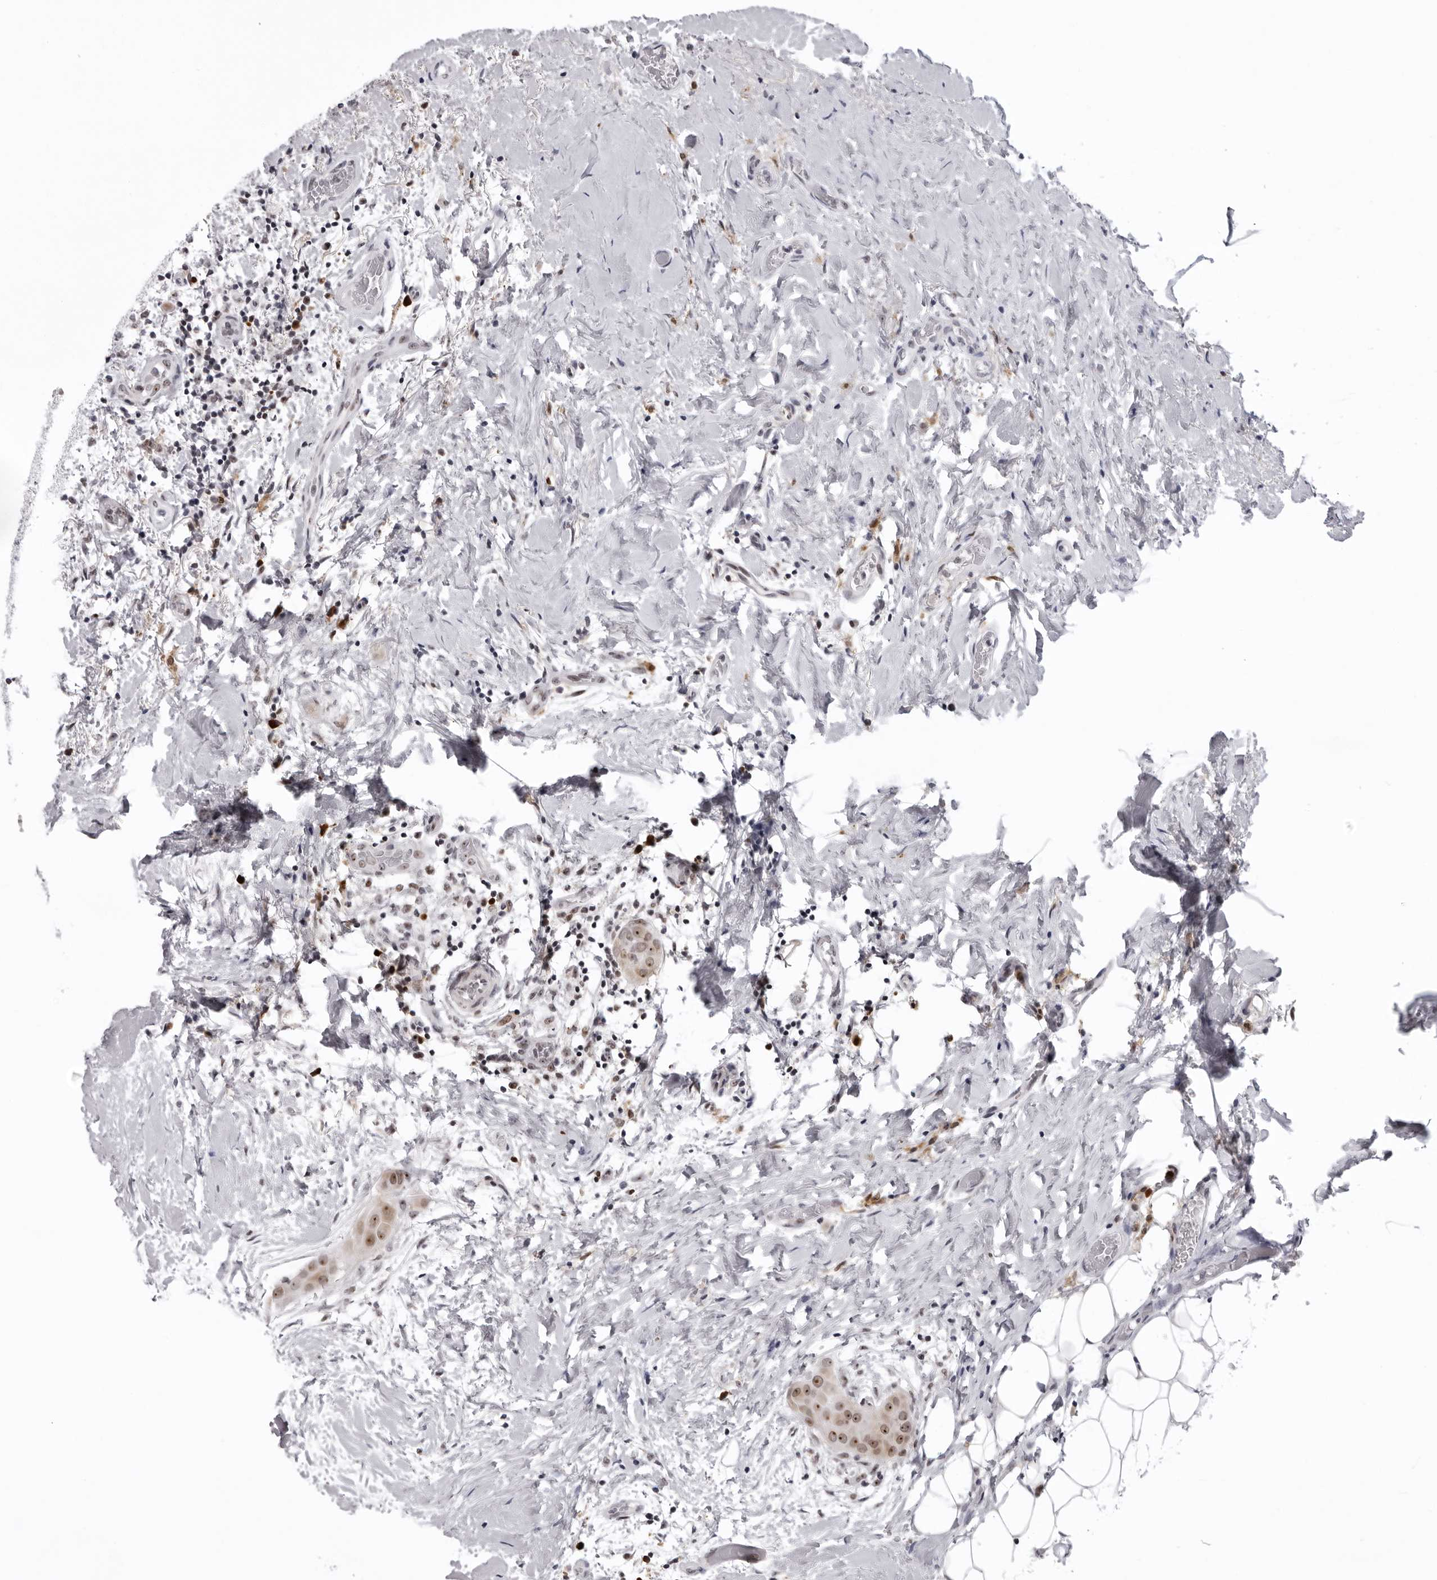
{"staining": {"intensity": "moderate", "quantity": ">75%", "location": "nuclear"}, "tissue": "thyroid cancer", "cell_type": "Tumor cells", "image_type": "cancer", "snomed": [{"axis": "morphology", "description": "Papillary adenocarcinoma, NOS"}, {"axis": "topography", "description": "Thyroid gland"}], "caption": "Immunohistochemical staining of human thyroid papillary adenocarcinoma demonstrates medium levels of moderate nuclear staining in approximately >75% of tumor cells.", "gene": "EXOSC10", "patient": {"sex": "male", "age": 33}}